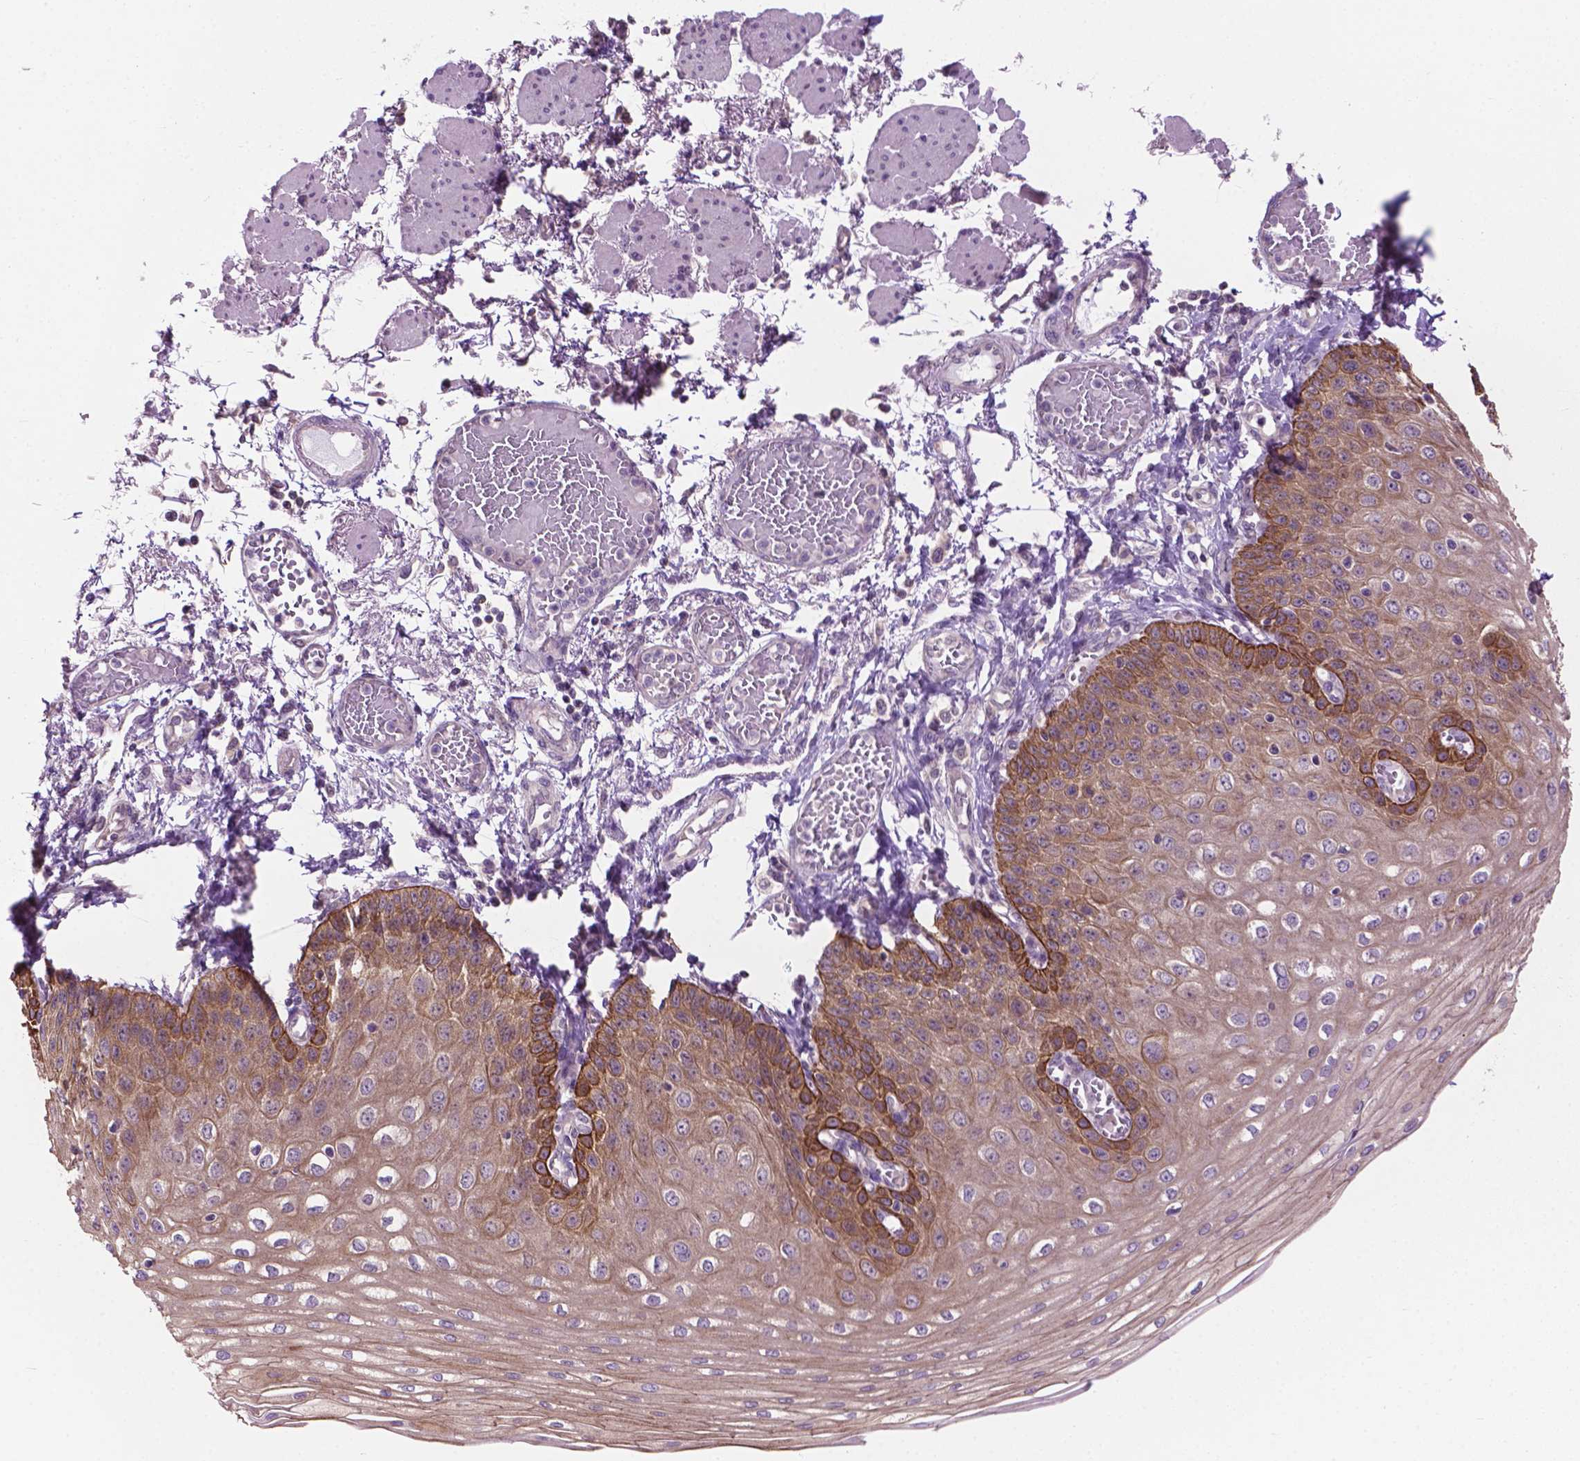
{"staining": {"intensity": "moderate", "quantity": ">75%", "location": "cytoplasmic/membranous"}, "tissue": "esophagus", "cell_type": "Squamous epithelial cells", "image_type": "normal", "snomed": [{"axis": "morphology", "description": "Normal tissue, NOS"}, {"axis": "morphology", "description": "Adenocarcinoma, NOS"}, {"axis": "topography", "description": "Esophagus"}], "caption": "High-magnification brightfield microscopy of unremarkable esophagus stained with DAB (3,3'-diaminobenzidine) (brown) and counterstained with hematoxylin (blue). squamous epithelial cells exhibit moderate cytoplasmic/membranous staining is seen in about>75% of cells. (IHC, brightfield microscopy, high magnification).", "gene": "MZT1", "patient": {"sex": "male", "age": 81}}